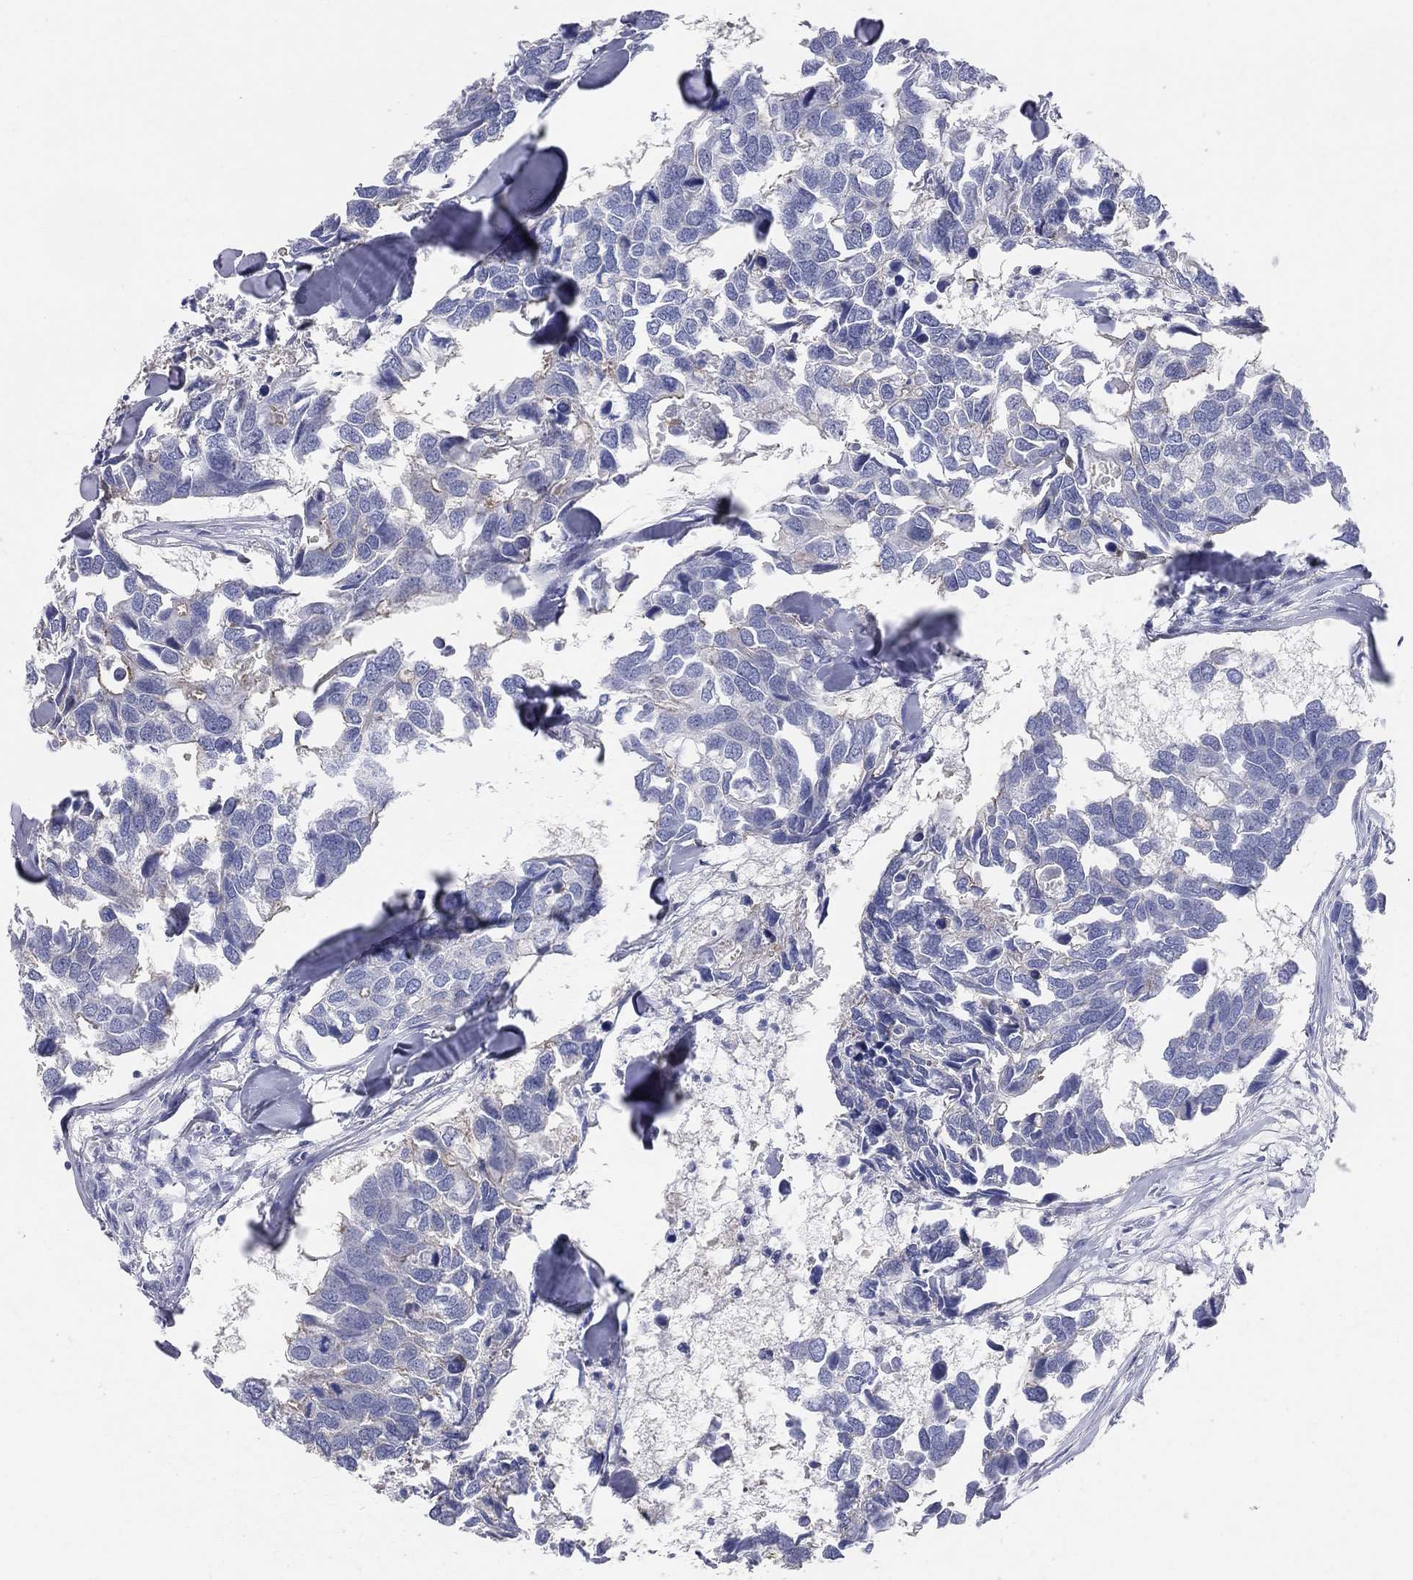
{"staining": {"intensity": "negative", "quantity": "none", "location": "none"}, "tissue": "breast cancer", "cell_type": "Tumor cells", "image_type": "cancer", "snomed": [{"axis": "morphology", "description": "Duct carcinoma"}, {"axis": "topography", "description": "Breast"}], "caption": "Human breast cancer stained for a protein using immunohistochemistry (IHC) displays no positivity in tumor cells.", "gene": "AOX1", "patient": {"sex": "female", "age": 83}}